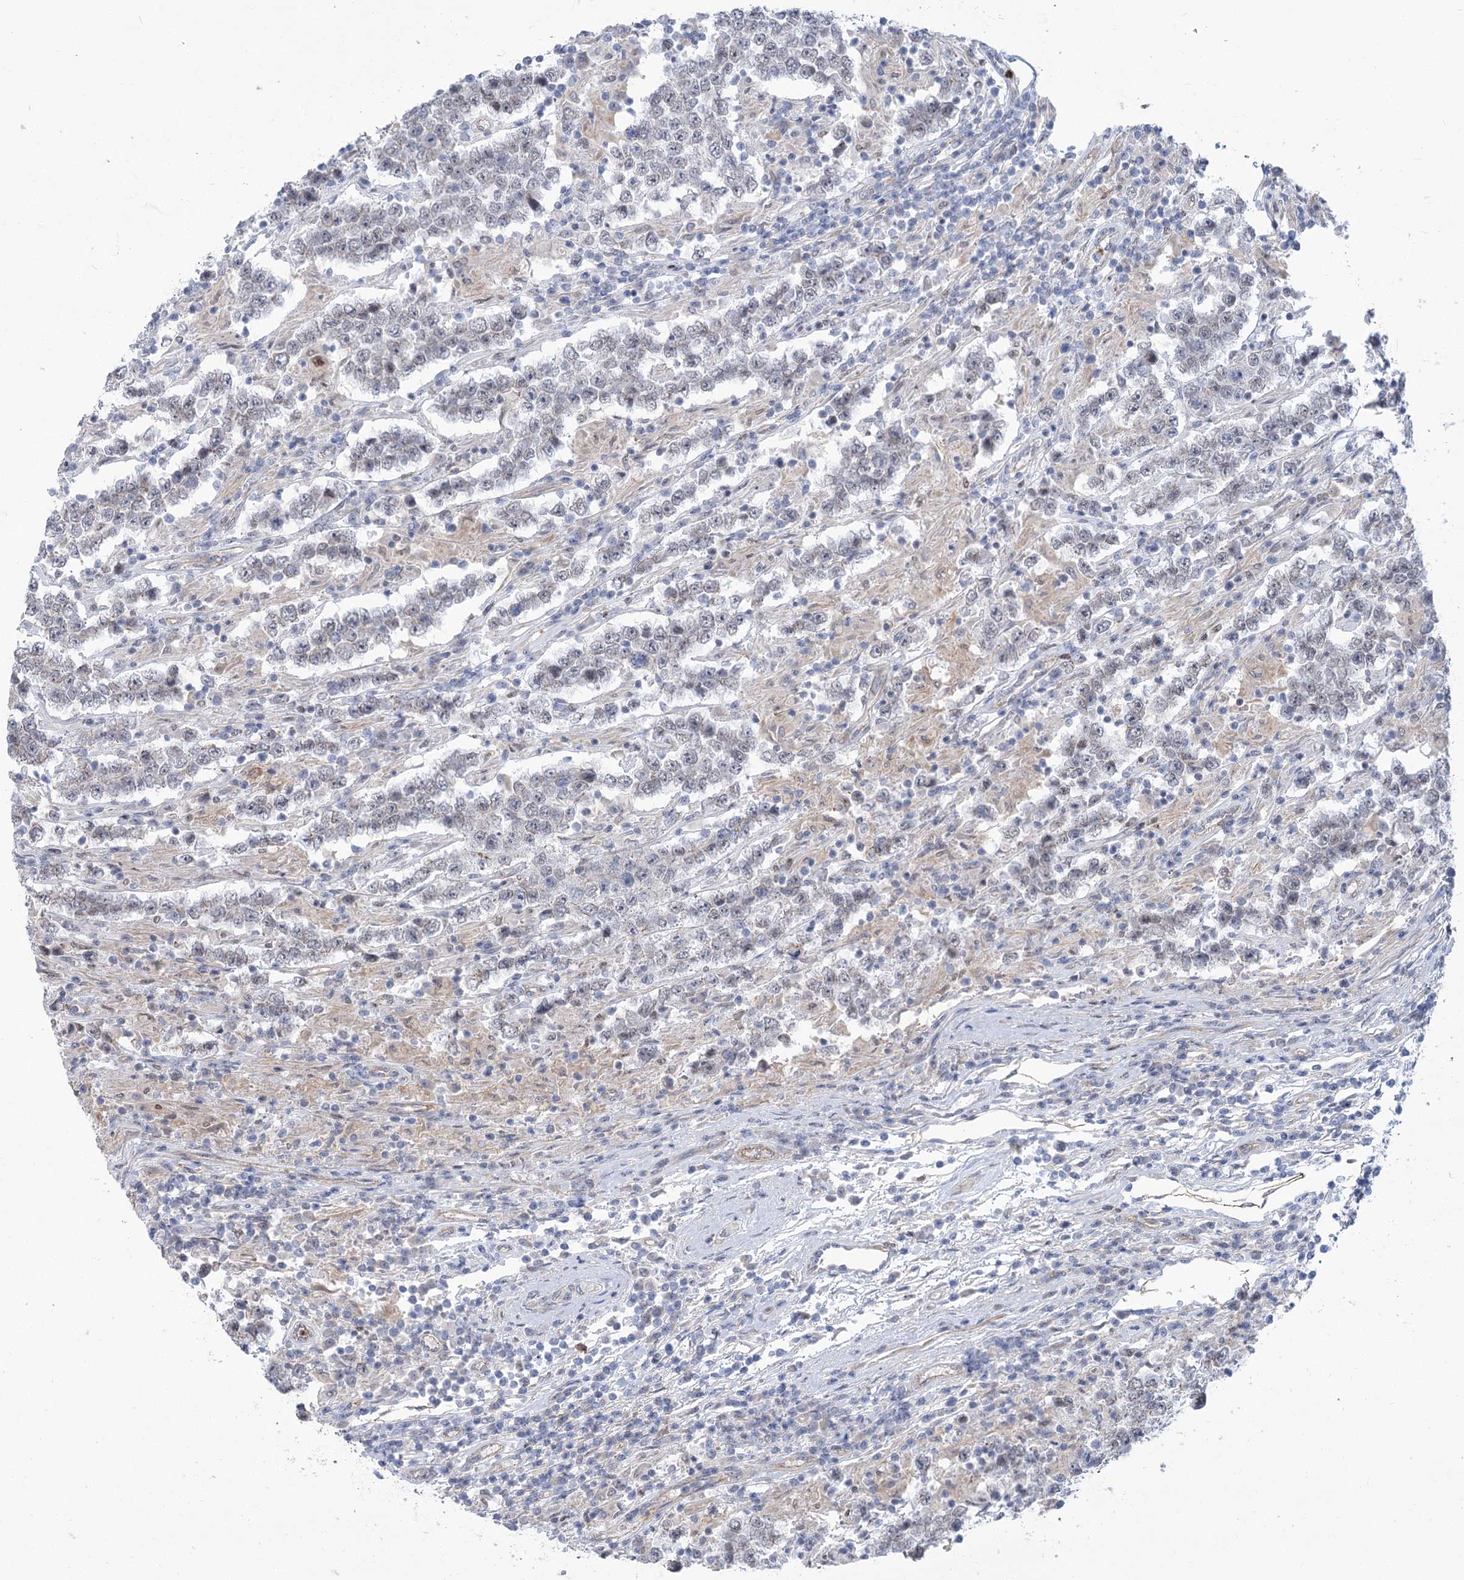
{"staining": {"intensity": "negative", "quantity": "none", "location": "none"}, "tissue": "testis cancer", "cell_type": "Tumor cells", "image_type": "cancer", "snomed": [{"axis": "morphology", "description": "Normal tissue, NOS"}, {"axis": "morphology", "description": "Urothelial carcinoma, High grade"}, {"axis": "morphology", "description": "Seminoma, NOS"}, {"axis": "morphology", "description": "Carcinoma, Embryonal, NOS"}, {"axis": "topography", "description": "Urinary bladder"}, {"axis": "topography", "description": "Testis"}], "caption": "Tumor cells show no significant staining in embryonal carcinoma (testis). Brightfield microscopy of immunohistochemistry stained with DAB (brown) and hematoxylin (blue), captured at high magnification.", "gene": "THAP6", "patient": {"sex": "male", "age": 41}}